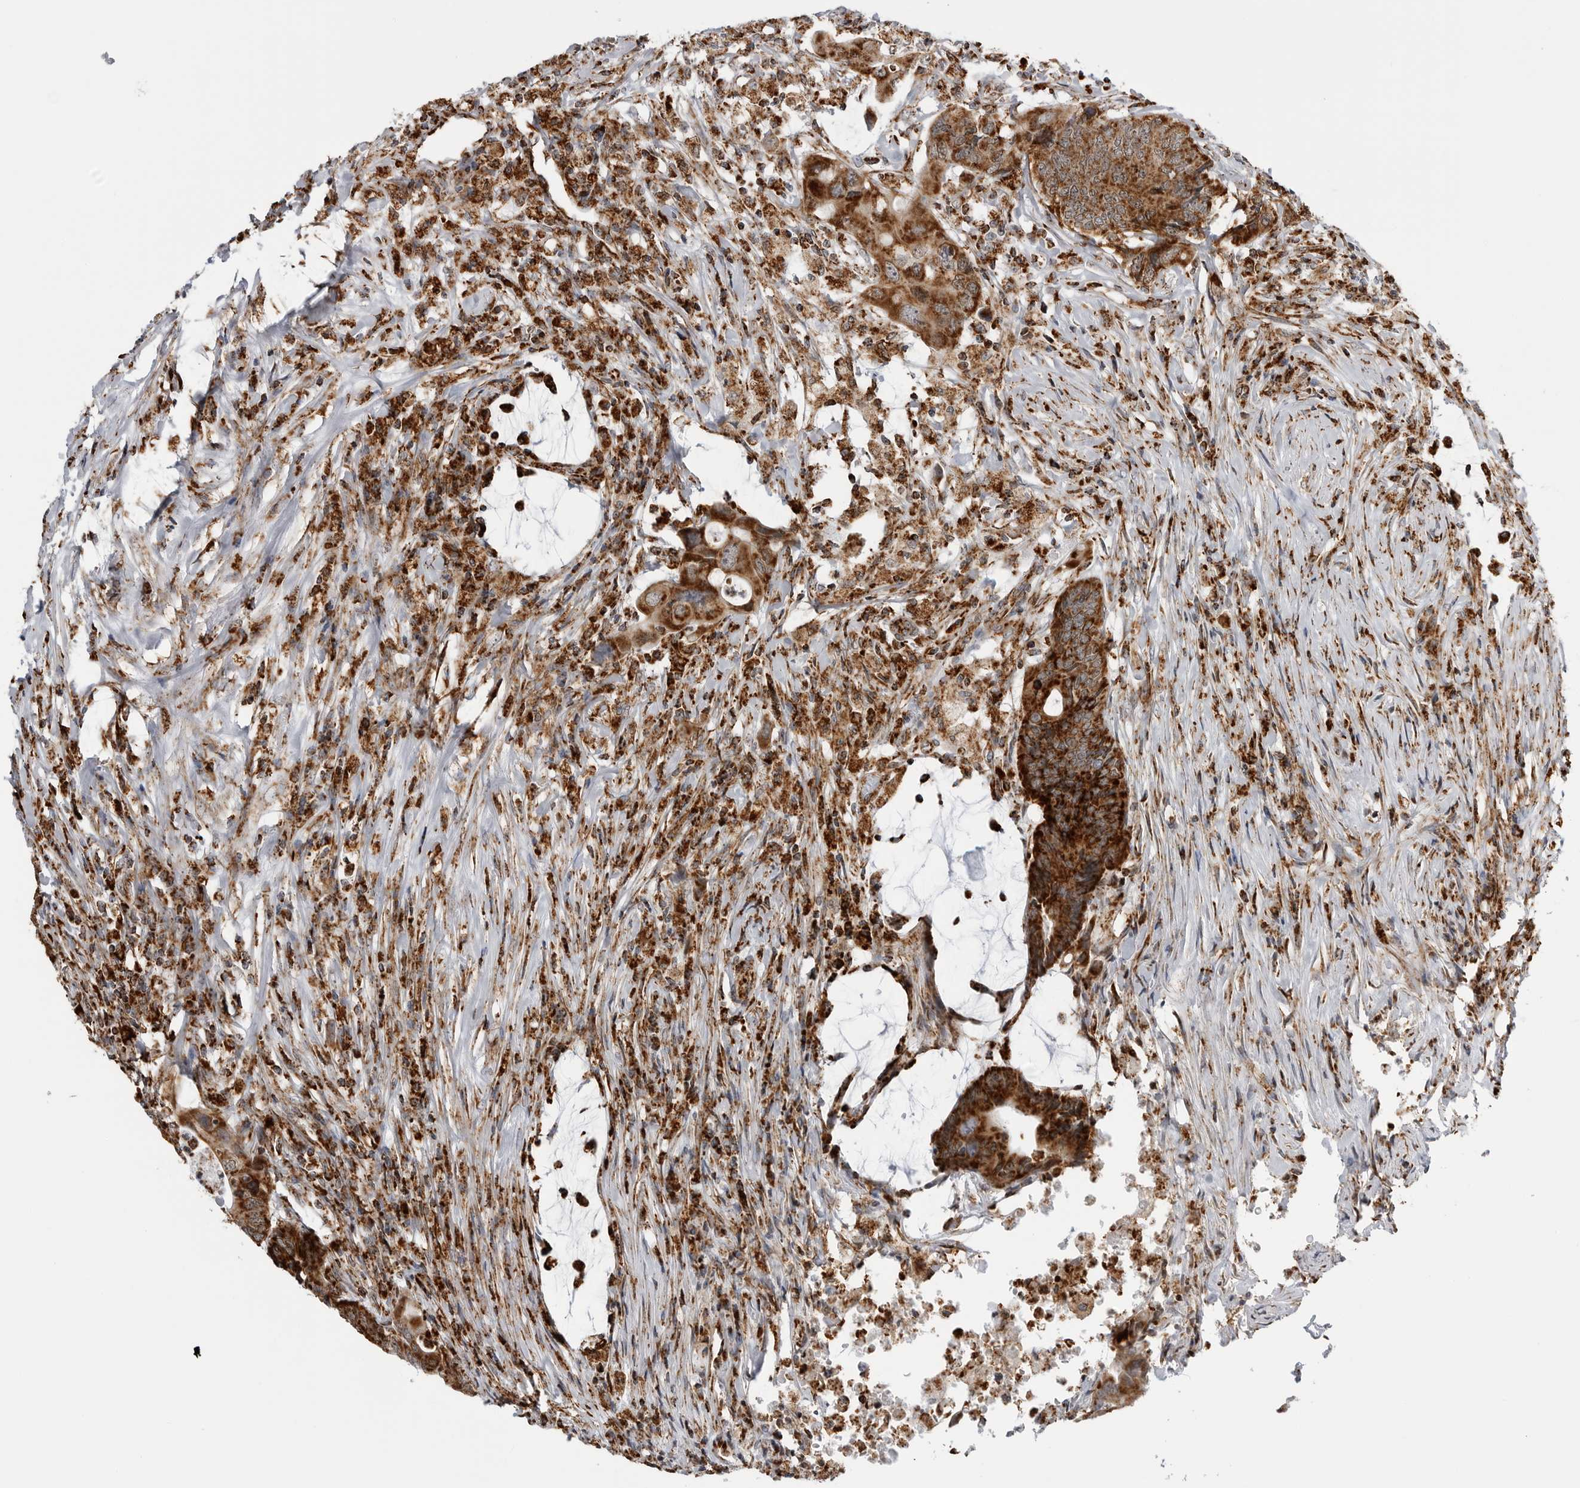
{"staining": {"intensity": "strong", "quantity": ">75%", "location": "cytoplasmic/membranous"}, "tissue": "colorectal cancer", "cell_type": "Tumor cells", "image_type": "cancer", "snomed": [{"axis": "morphology", "description": "Adenocarcinoma, NOS"}, {"axis": "topography", "description": "Colon"}], "caption": "The image exhibits a brown stain indicating the presence of a protein in the cytoplasmic/membranous of tumor cells in colorectal adenocarcinoma.", "gene": "COX5A", "patient": {"sex": "male", "age": 71}}